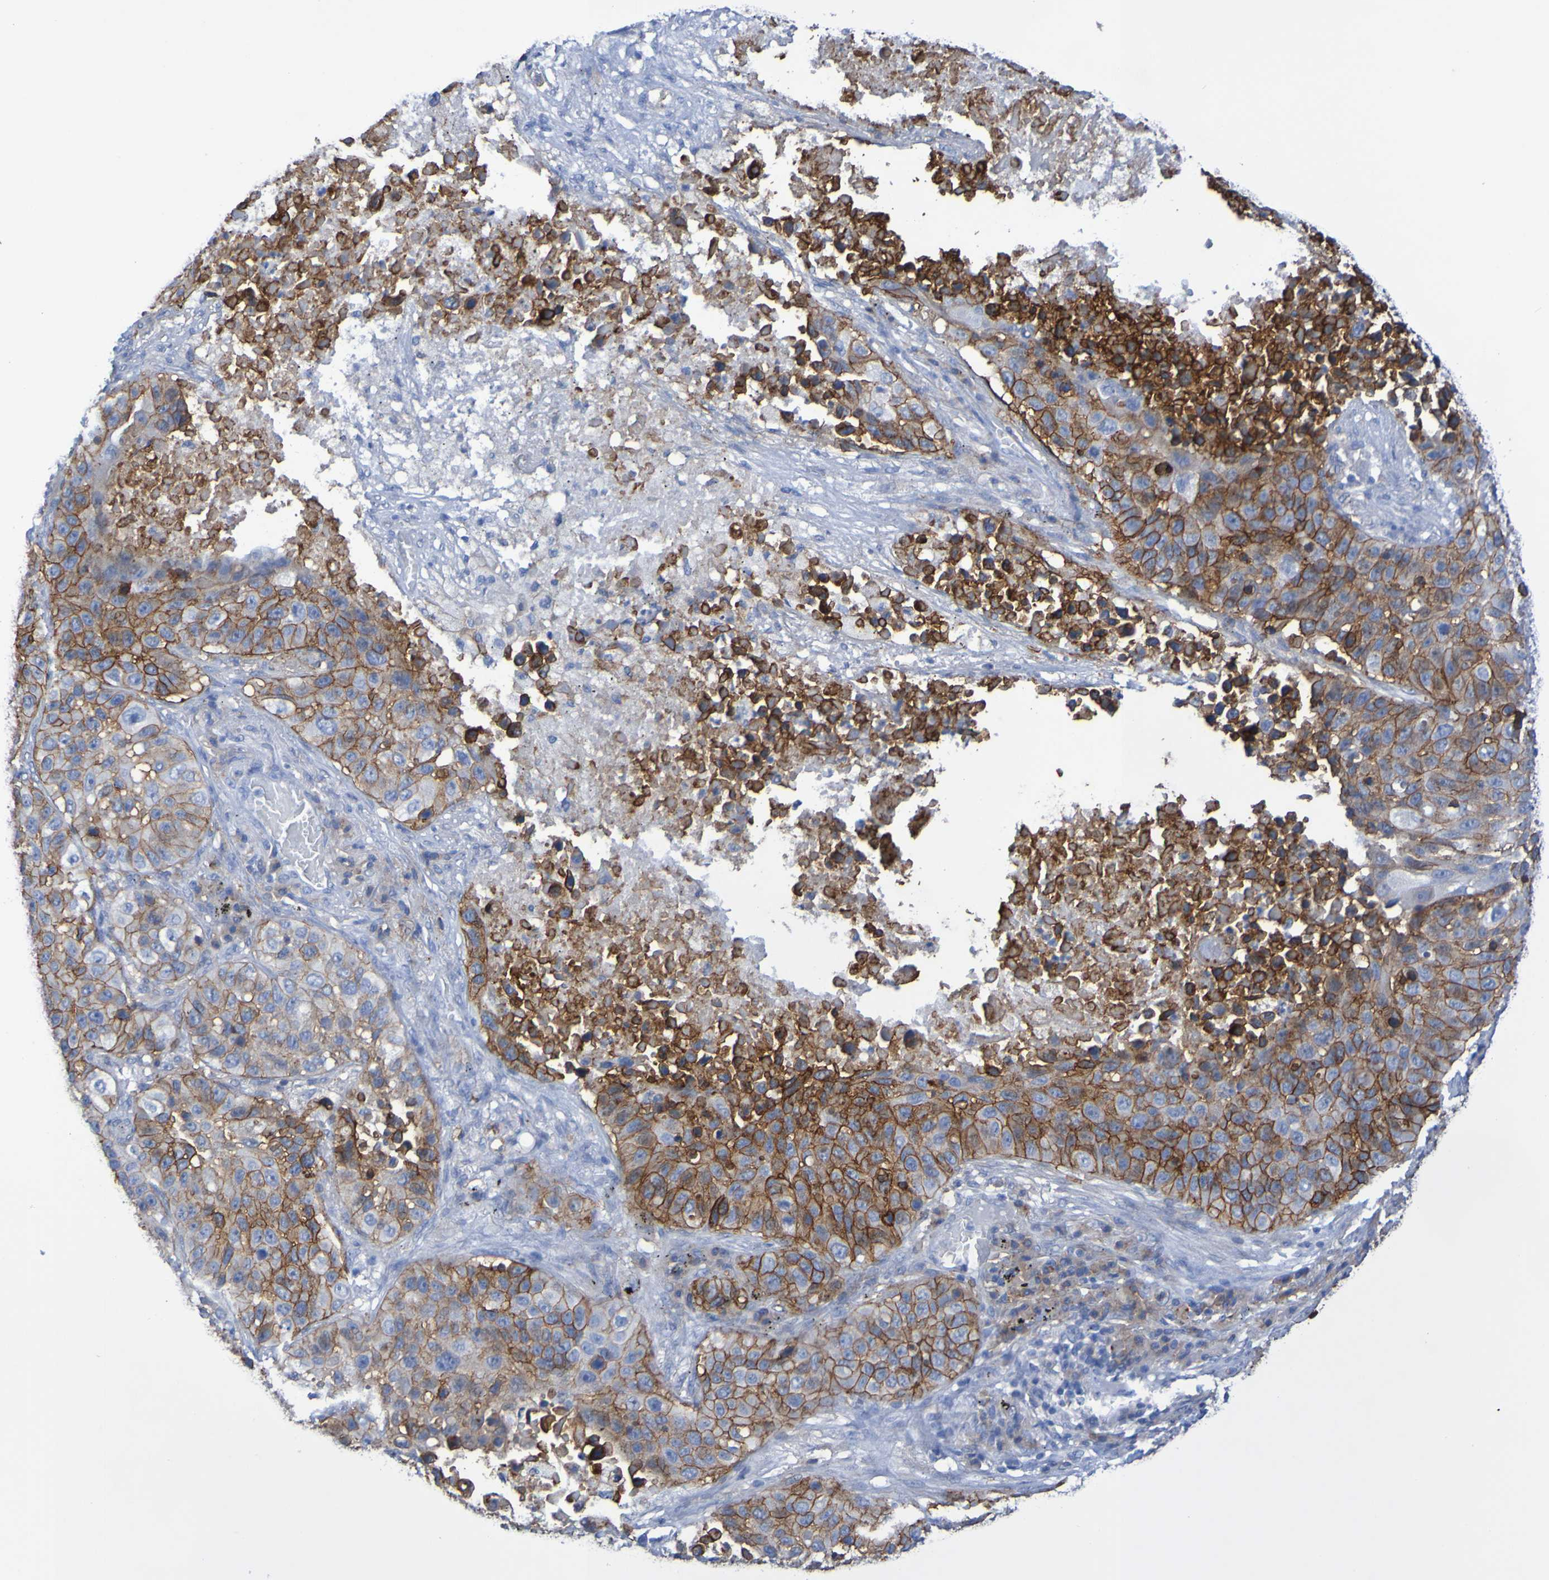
{"staining": {"intensity": "moderate", "quantity": ">75%", "location": "cytoplasmic/membranous"}, "tissue": "lung cancer", "cell_type": "Tumor cells", "image_type": "cancer", "snomed": [{"axis": "morphology", "description": "Squamous cell carcinoma, NOS"}, {"axis": "topography", "description": "Lung"}], "caption": "Tumor cells reveal moderate cytoplasmic/membranous positivity in approximately >75% of cells in lung cancer (squamous cell carcinoma).", "gene": "SLC3A2", "patient": {"sex": "male", "age": 57}}